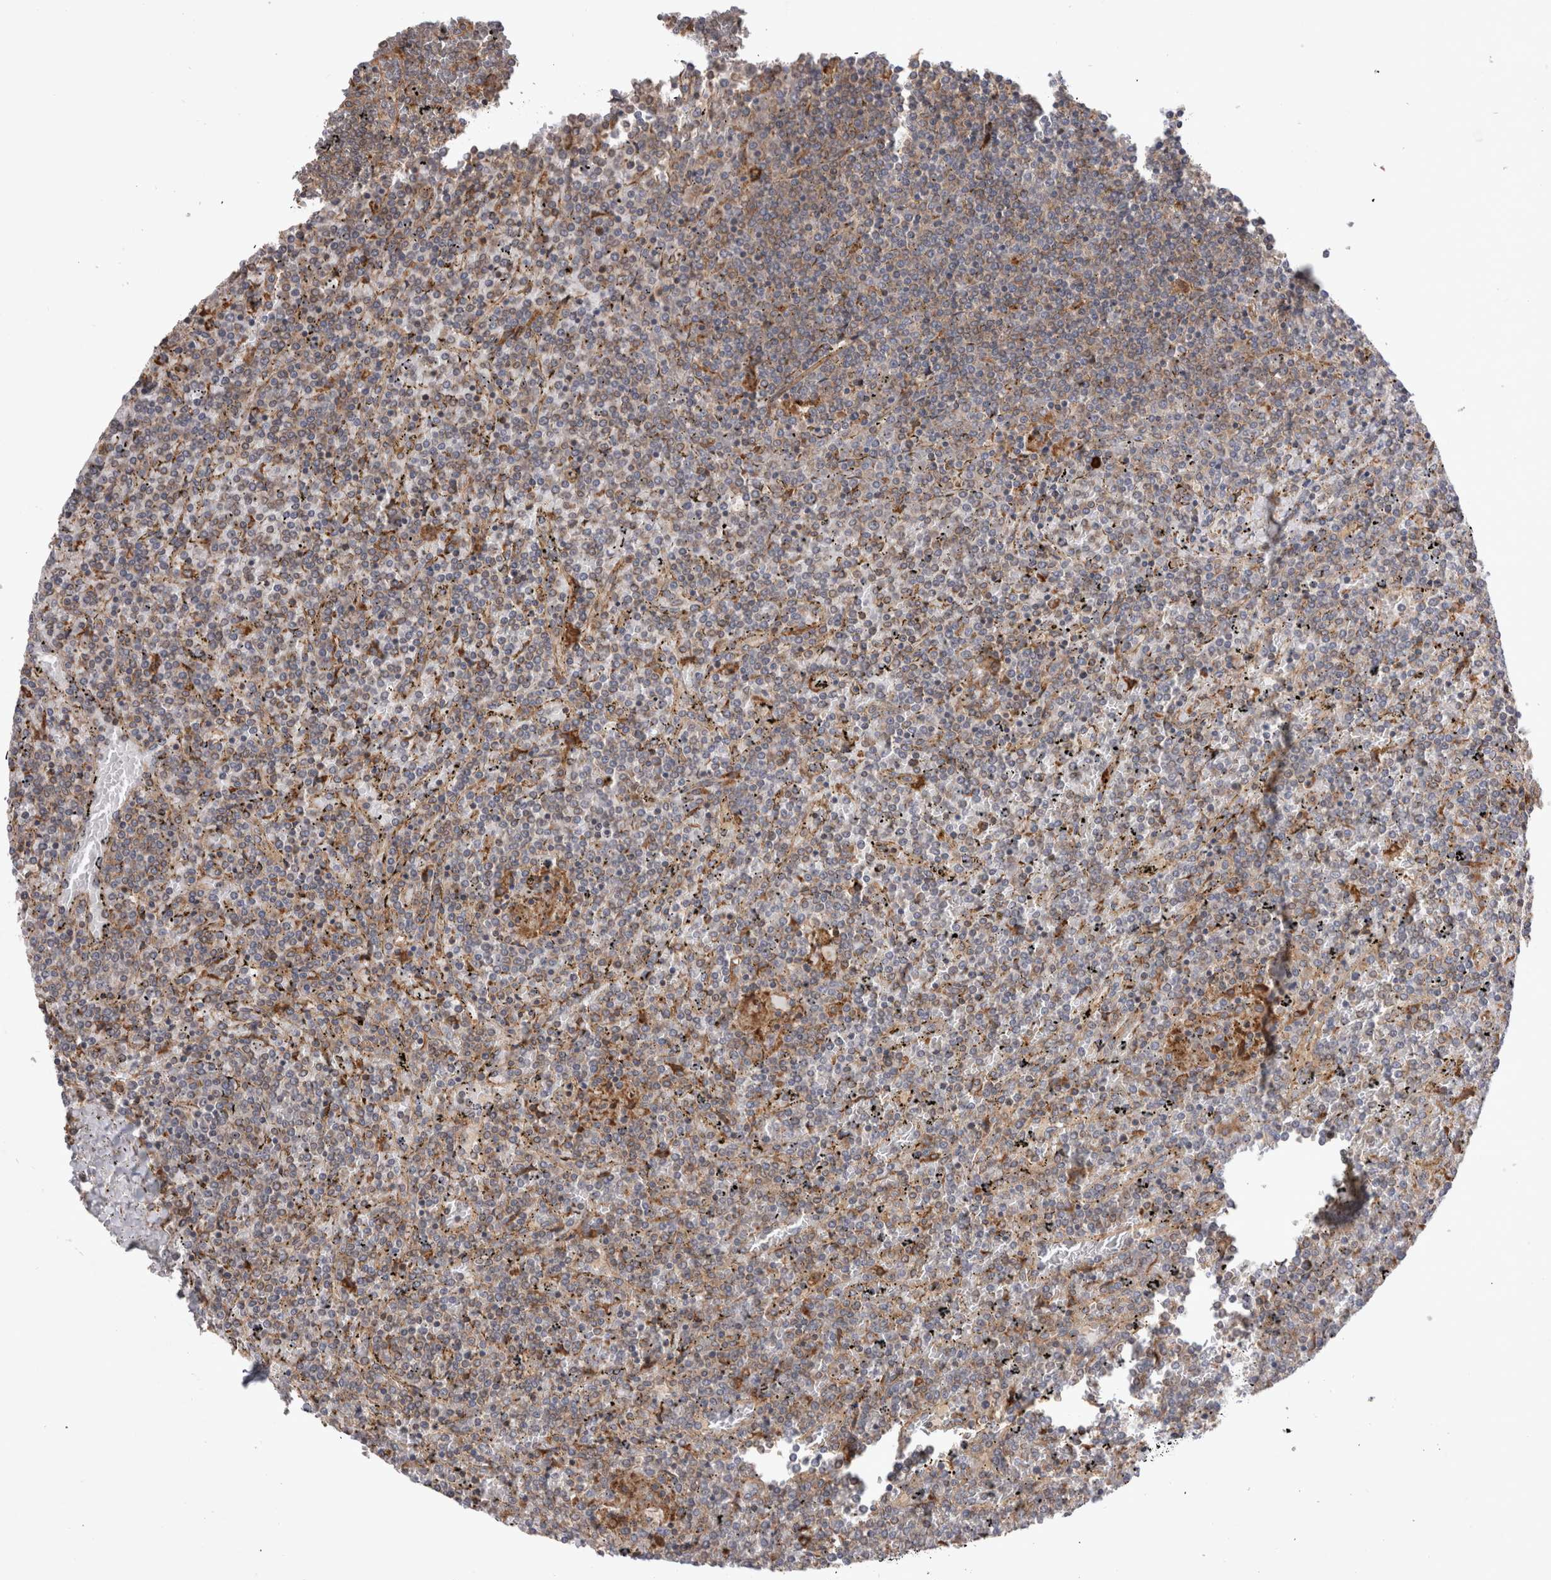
{"staining": {"intensity": "weak", "quantity": "25%-75%", "location": "cytoplasmic/membranous"}, "tissue": "lymphoma", "cell_type": "Tumor cells", "image_type": "cancer", "snomed": [{"axis": "morphology", "description": "Malignant lymphoma, non-Hodgkin's type, Low grade"}, {"axis": "topography", "description": "Spleen"}], "caption": "The histopathology image reveals immunohistochemical staining of lymphoma. There is weak cytoplasmic/membranous expression is present in about 25%-75% of tumor cells. (Stains: DAB (3,3'-diaminobenzidine) in brown, nuclei in blue, Microscopy: brightfield microscopy at high magnification).", "gene": "PDCD10", "patient": {"sex": "female", "age": 19}}